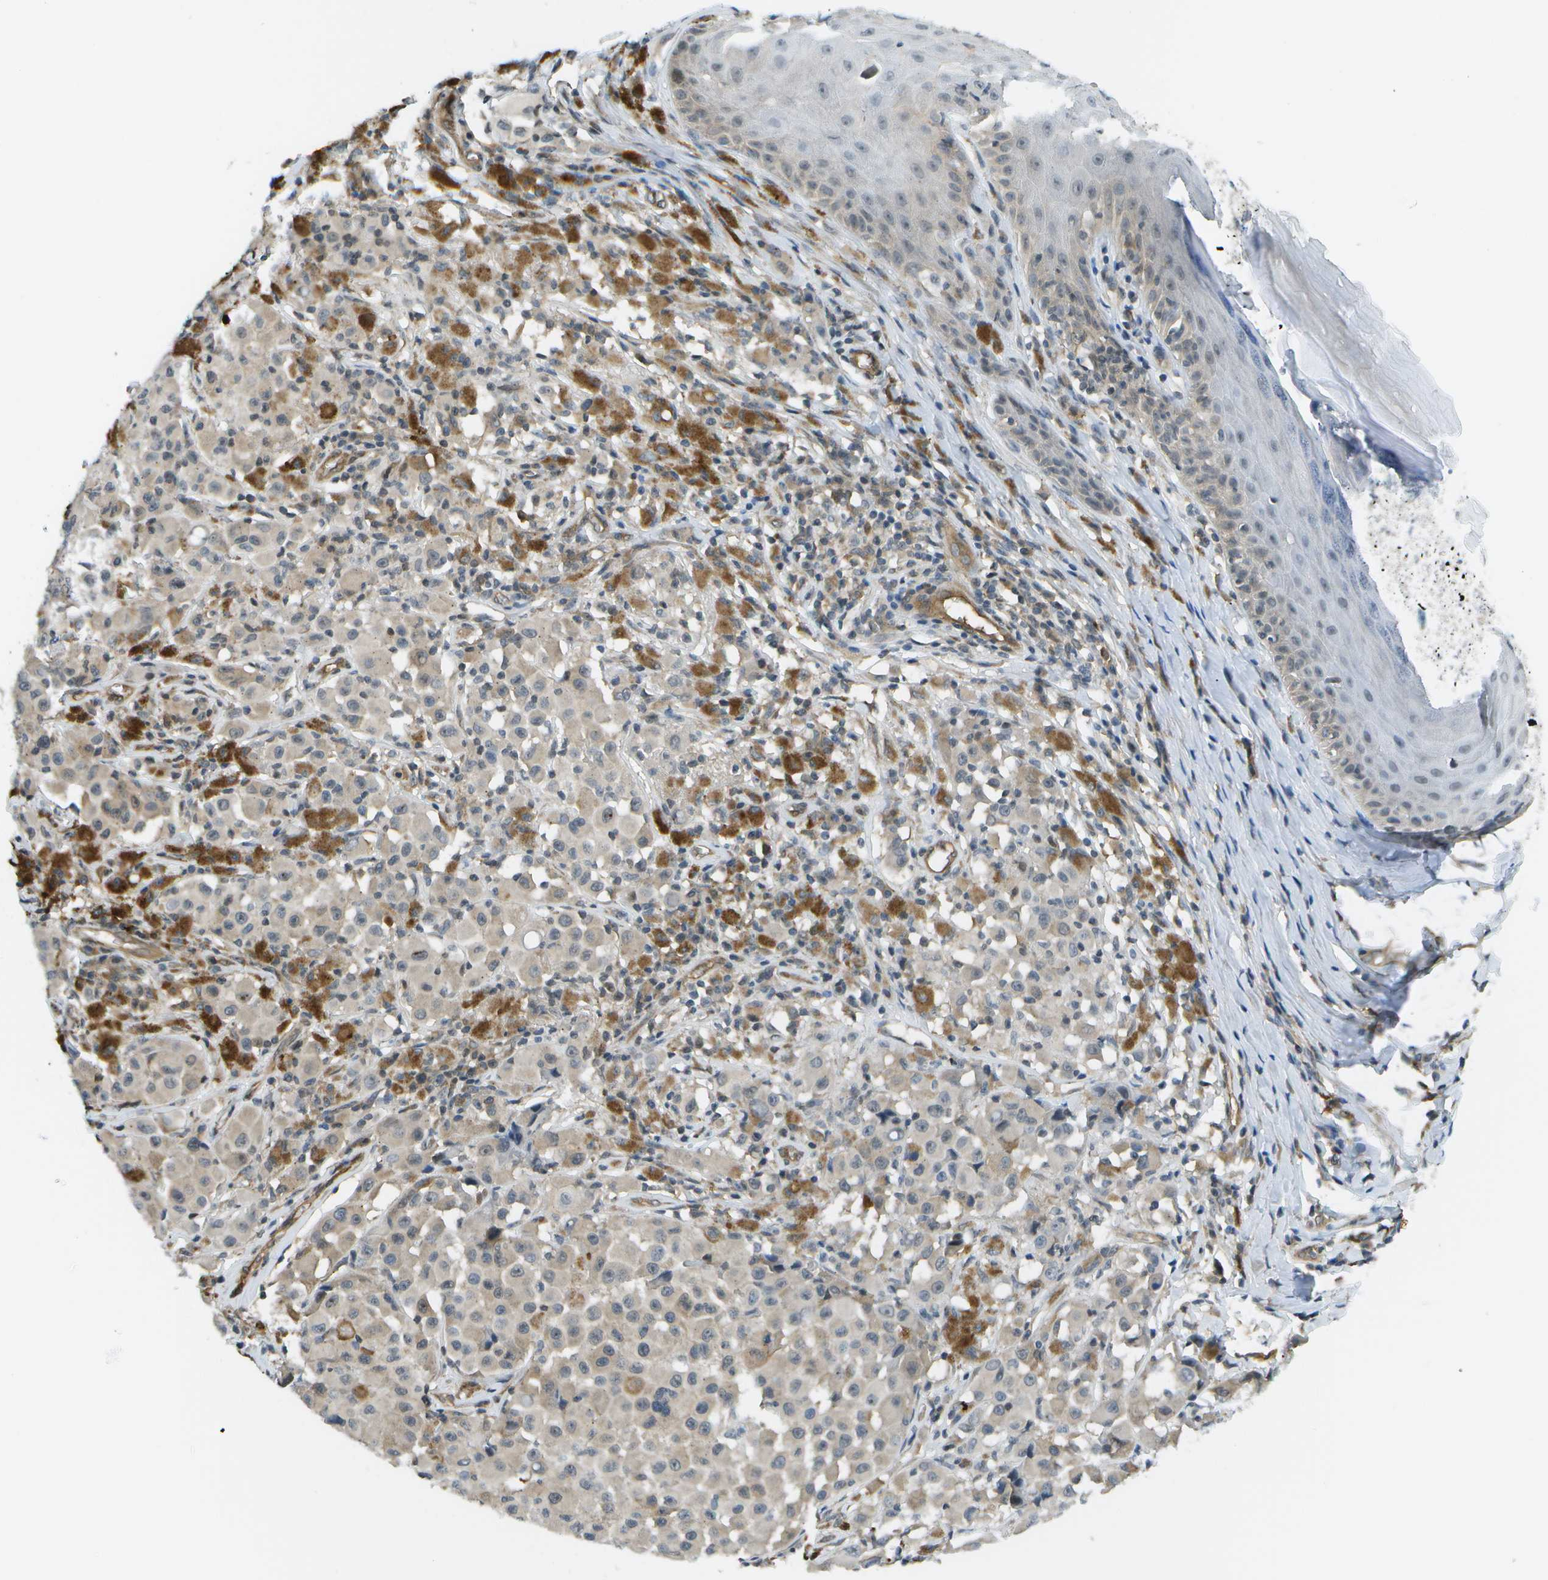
{"staining": {"intensity": "weak", "quantity": ">75%", "location": "cytoplasmic/membranous"}, "tissue": "melanoma", "cell_type": "Tumor cells", "image_type": "cancer", "snomed": [{"axis": "morphology", "description": "Malignant melanoma, NOS"}, {"axis": "topography", "description": "Skin"}], "caption": "Weak cytoplasmic/membranous protein staining is present in approximately >75% of tumor cells in melanoma.", "gene": "KIAA0040", "patient": {"sex": "male", "age": 84}}